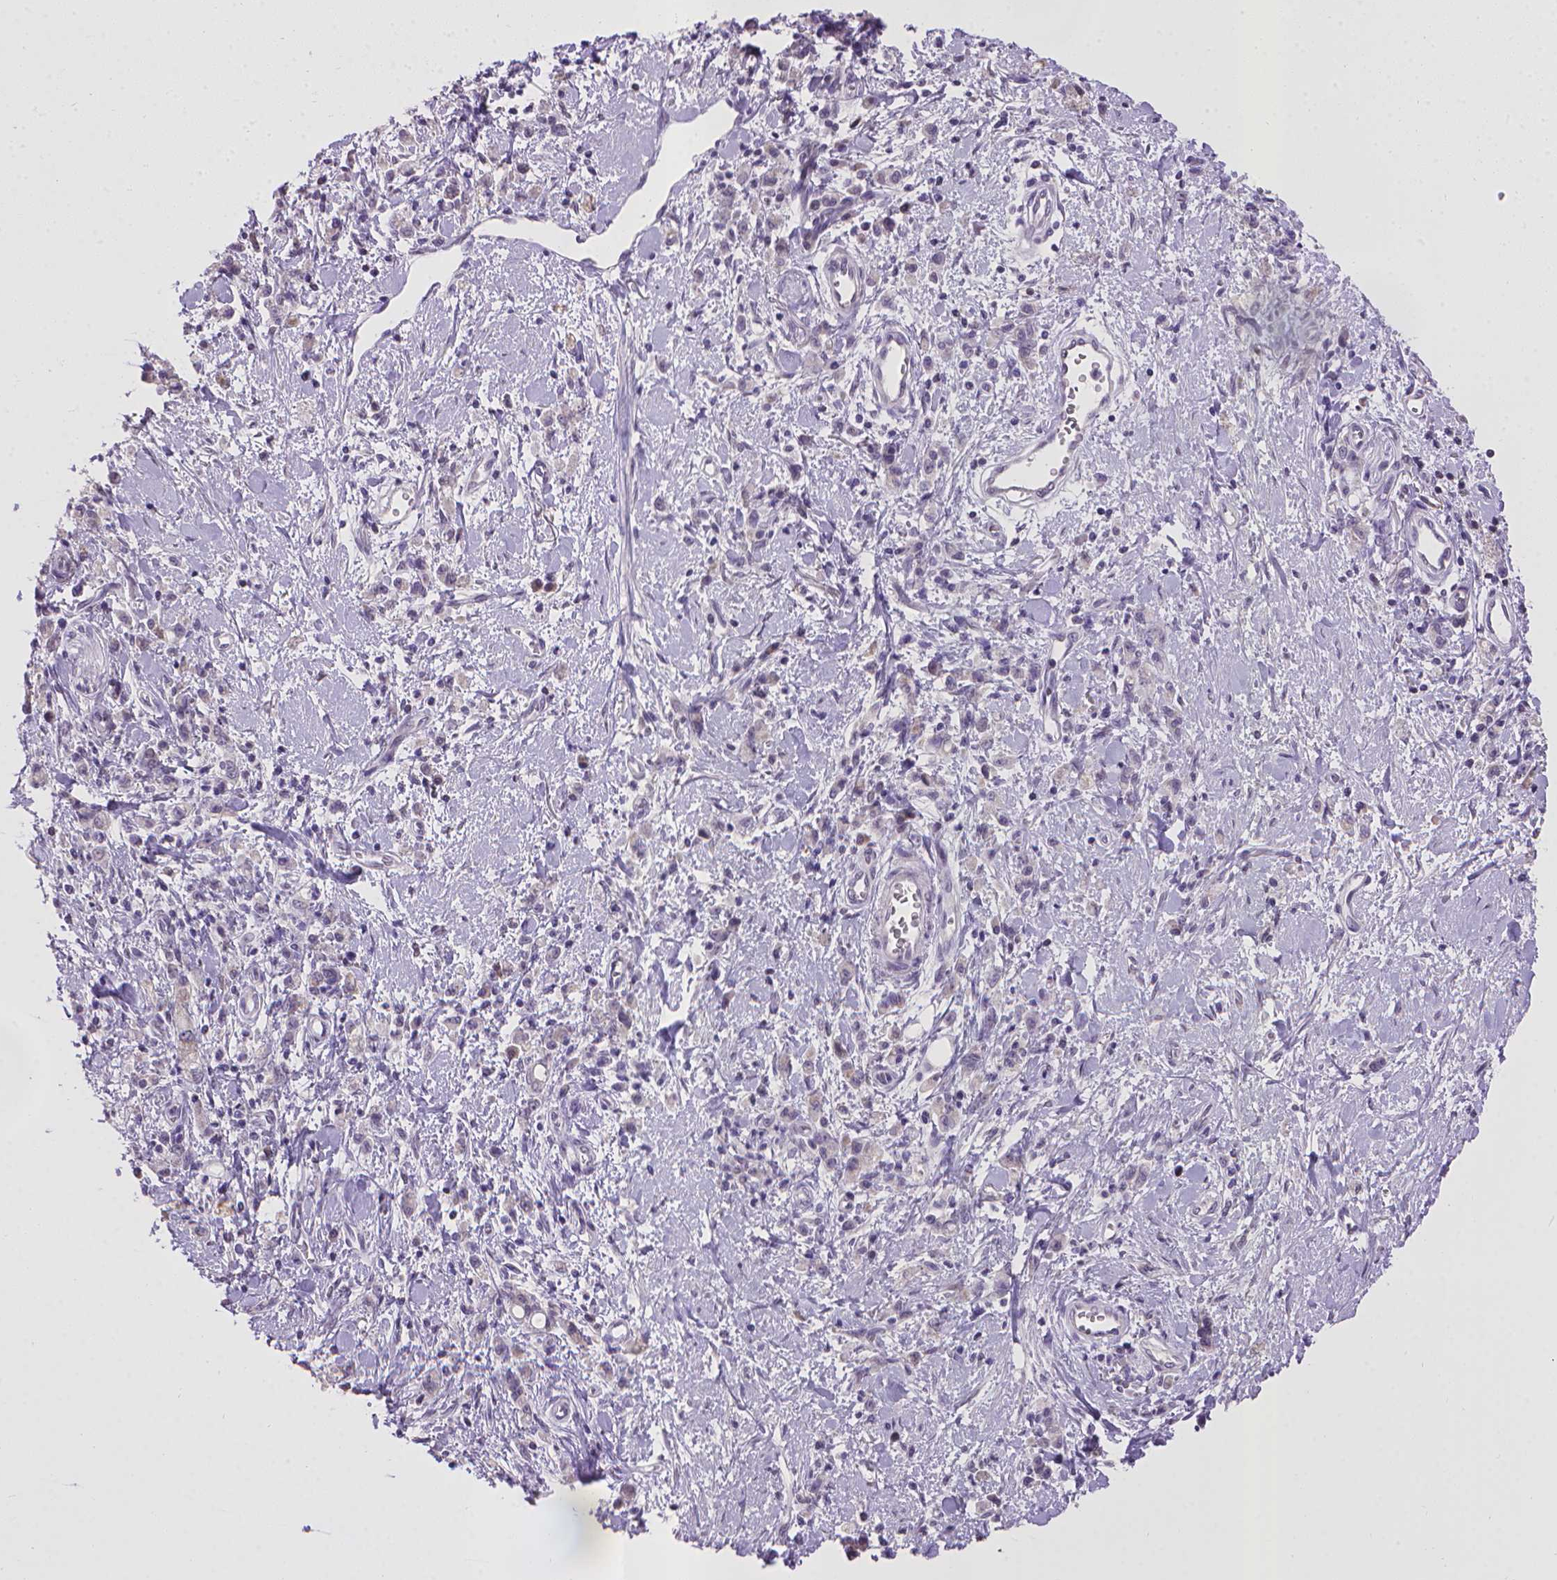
{"staining": {"intensity": "negative", "quantity": "none", "location": "none"}, "tissue": "stomach cancer", "cell_type": "Tumor cells", "image_type": "cancer", "snomed": [{"axis": "morphology", "description": "Adenocarcinoma, NOS"}, {"axis": "topography", "description": "Stomach"}], "caption": "This is an IHC micrograph of human stomach cancer (adenocarcinoma). There is no staining in tumor cells.", "gene": "KMO", "patient": {"sex": "male", "age": 77}}